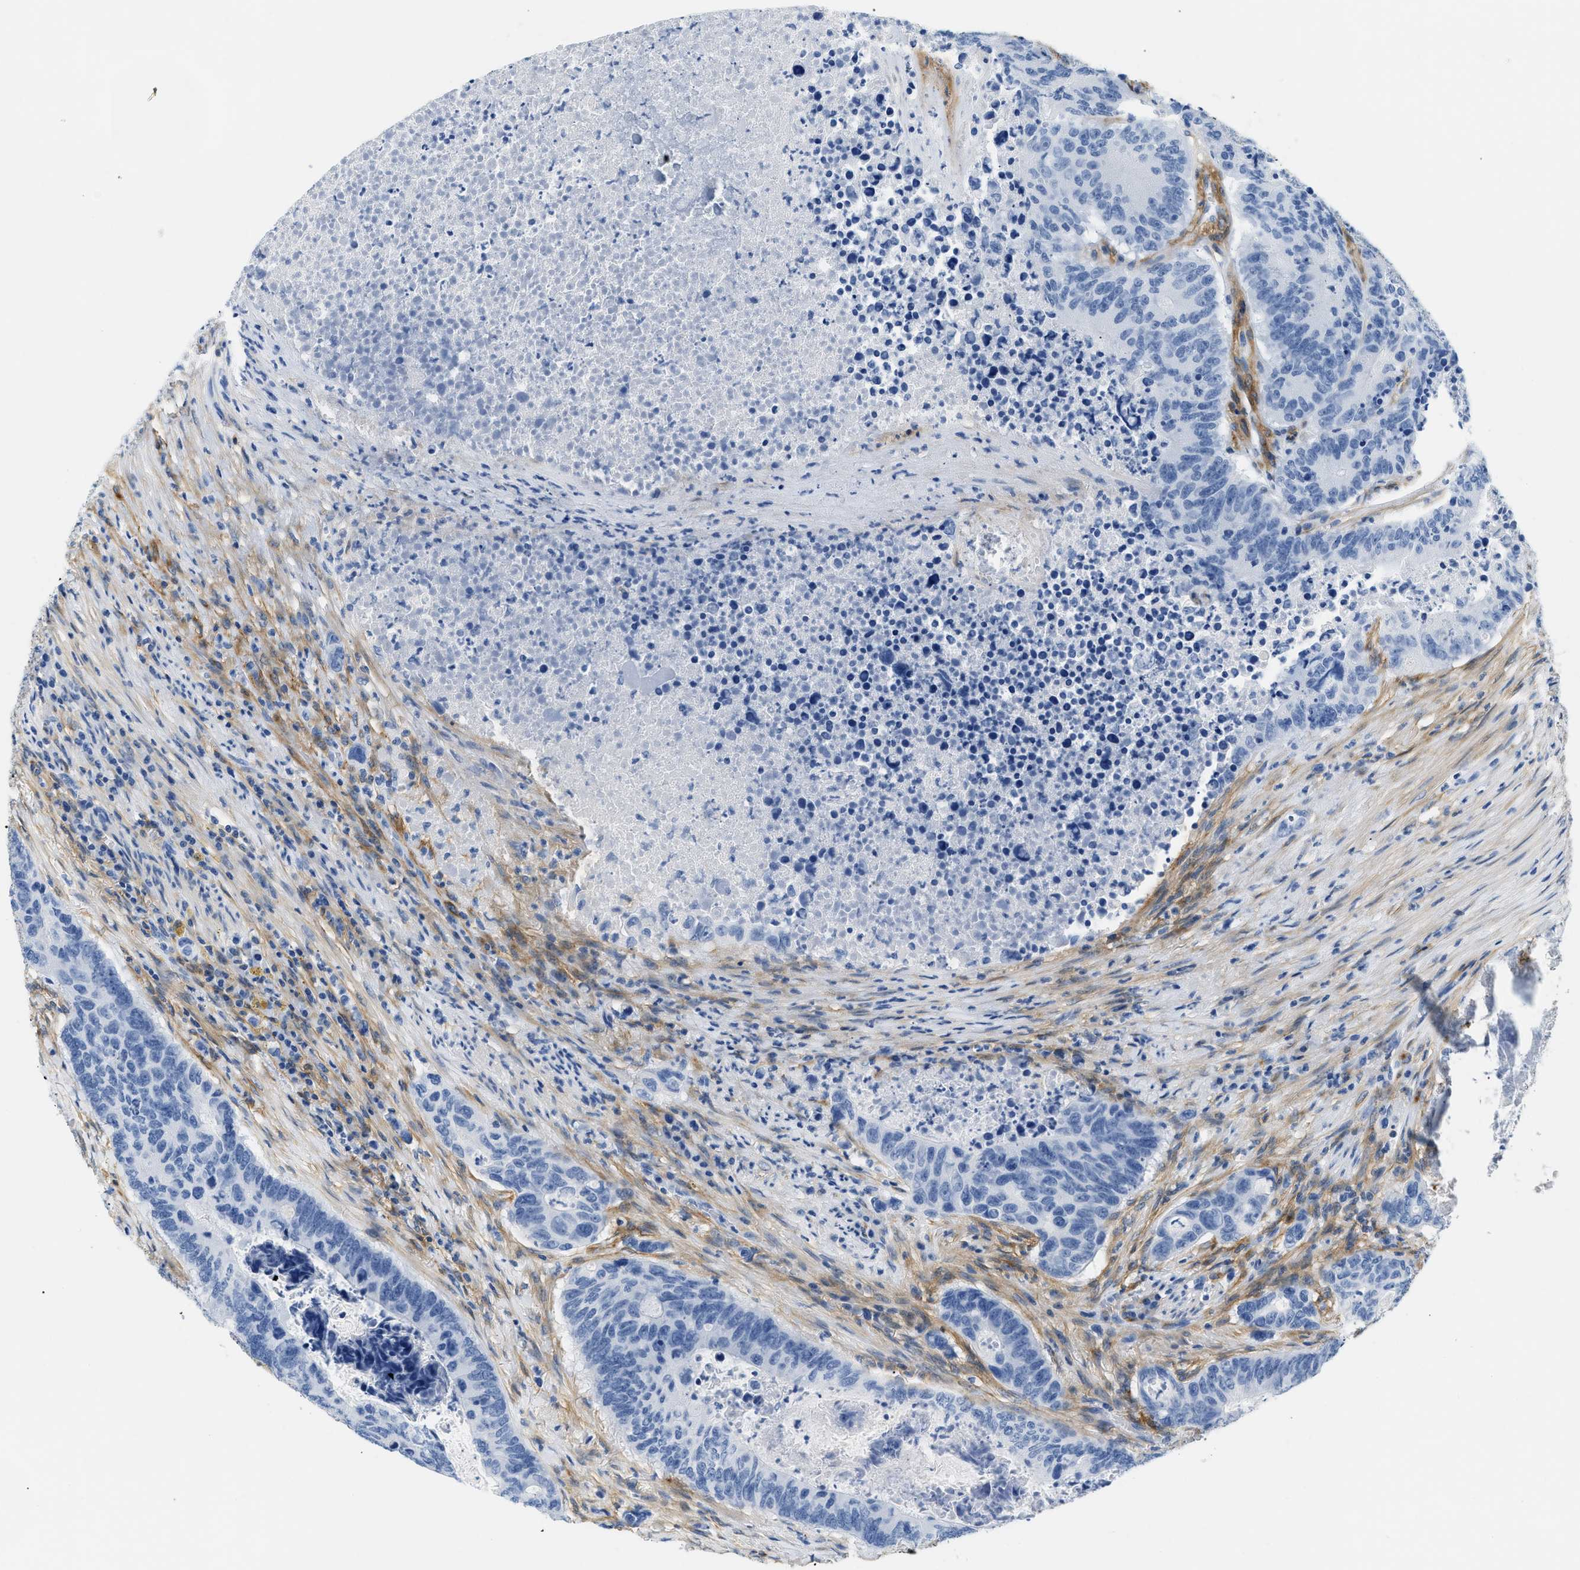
{"staining": {"intensity": "negative", "quantity": "none", "location": "none"}, "tissue": "colorectal cancer", "cell_type": "Tumor cells", "image_type": "cancer", "snomed": [{"axis": "morphology", "description": "Adenocarcinoma, NOS"}, {"axis": "topography", "description": "Colon"}], "caption": "DAB immunohistochemical staining of colorectal adenocarcinoma displays no significant staining in tumor cells.", "gene": "PDGFRB", "patient": {"sex": "male", "age": 87}}